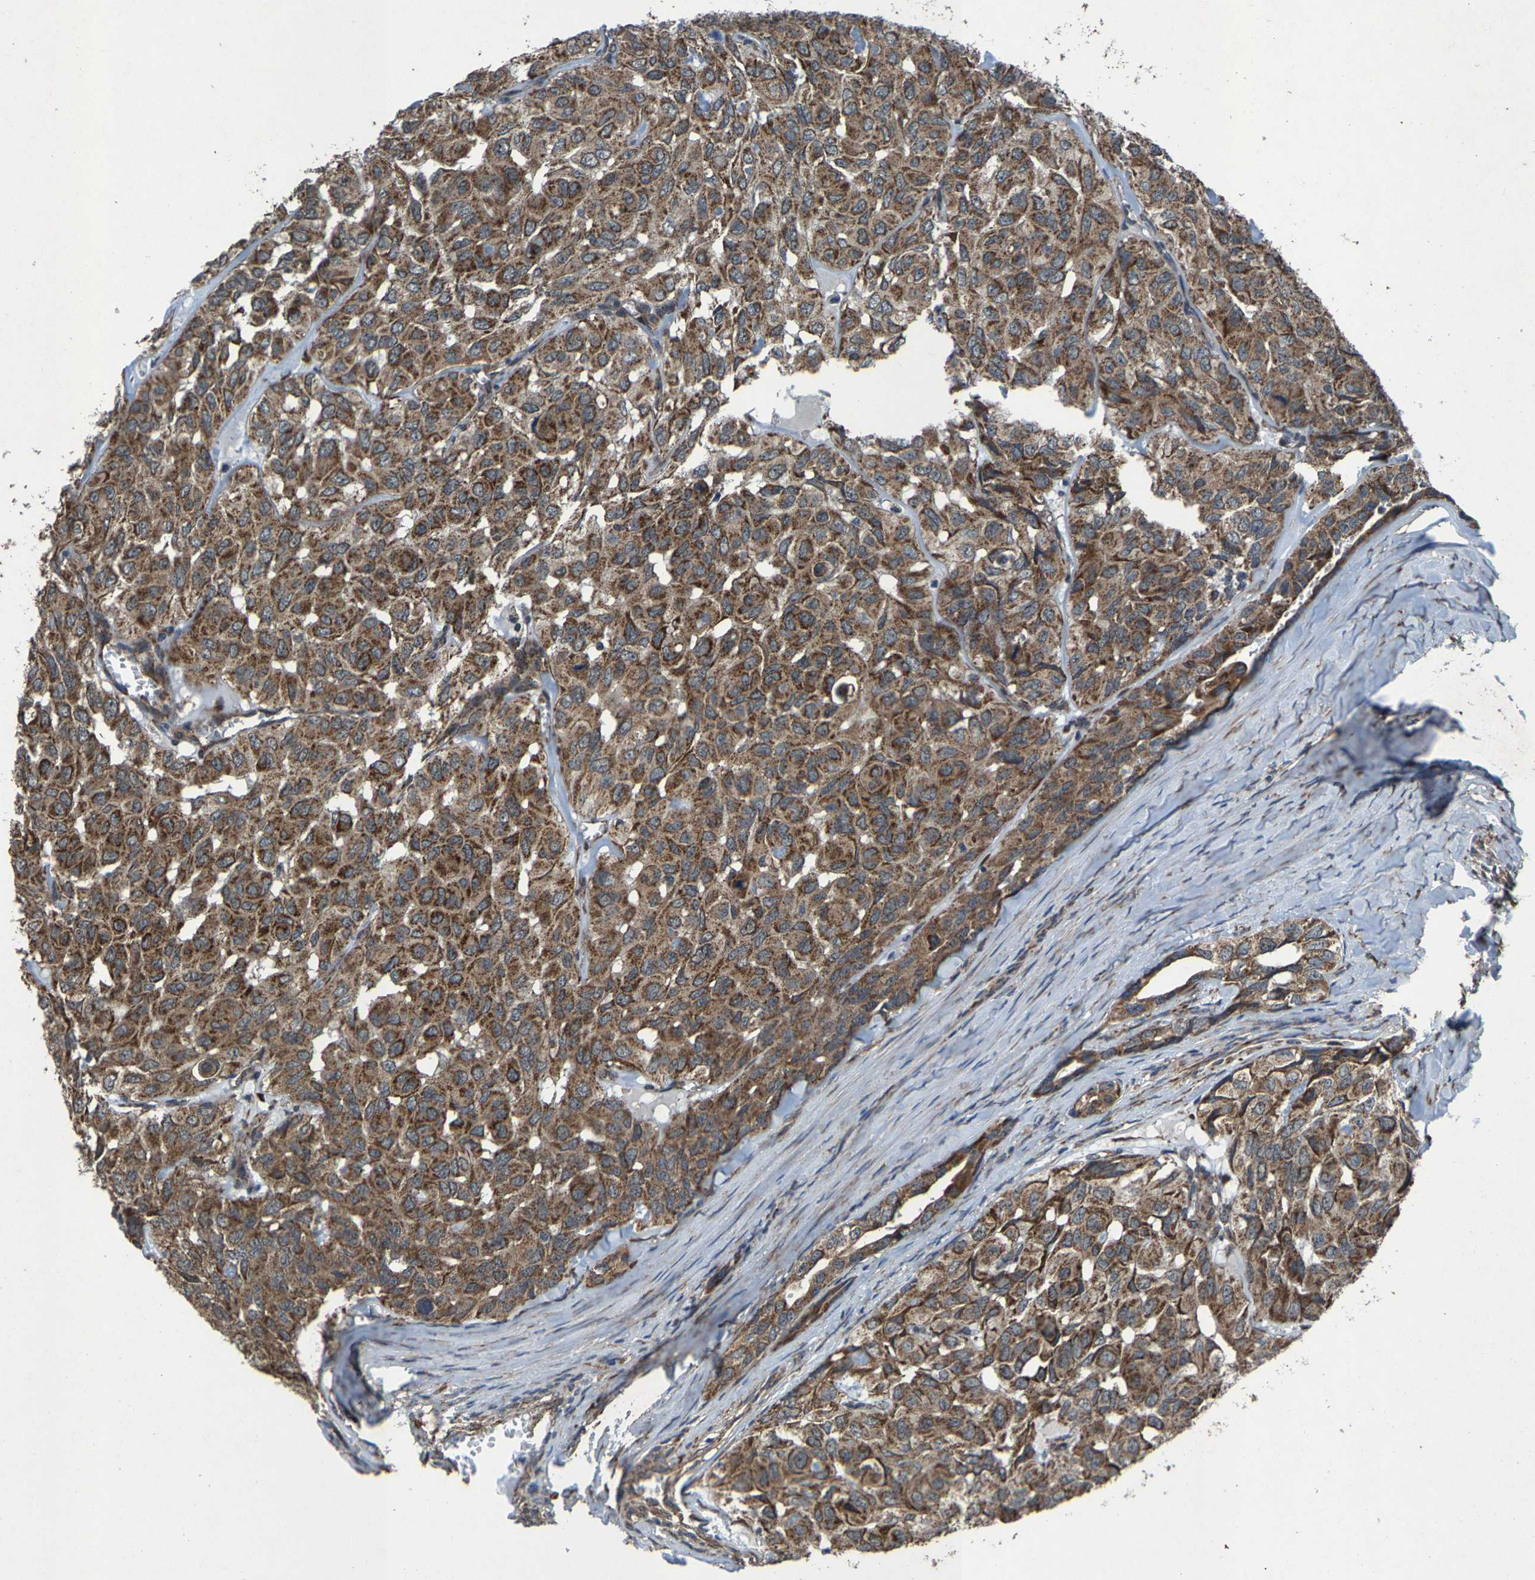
{"staining": {"intensity": "moderate", "quantity": ">75%", "location": "cytoplasmic/membranous"}, "tissue": "head and neck cancer", "cell_type": "Tumor cells", "image_type": "cancer", "snomed": [{"axis": "morphology", "description": "Adenocarcinoma, NOS"}, {"axis": "topography", "description": "Salivary gland, NOS"}, {"axis": "topography", "description": "Head-Neck"}], "caption": "Immunohistochemical staining of human head and neck cancer (adenocarcinoma) reveals moderate cytoplasmic/membranous protein expression in about >75% of tumor cells. Nuclei are stained in blue.", "gene": "PDP1", "patient": {"sex": "female", "age": 76}}